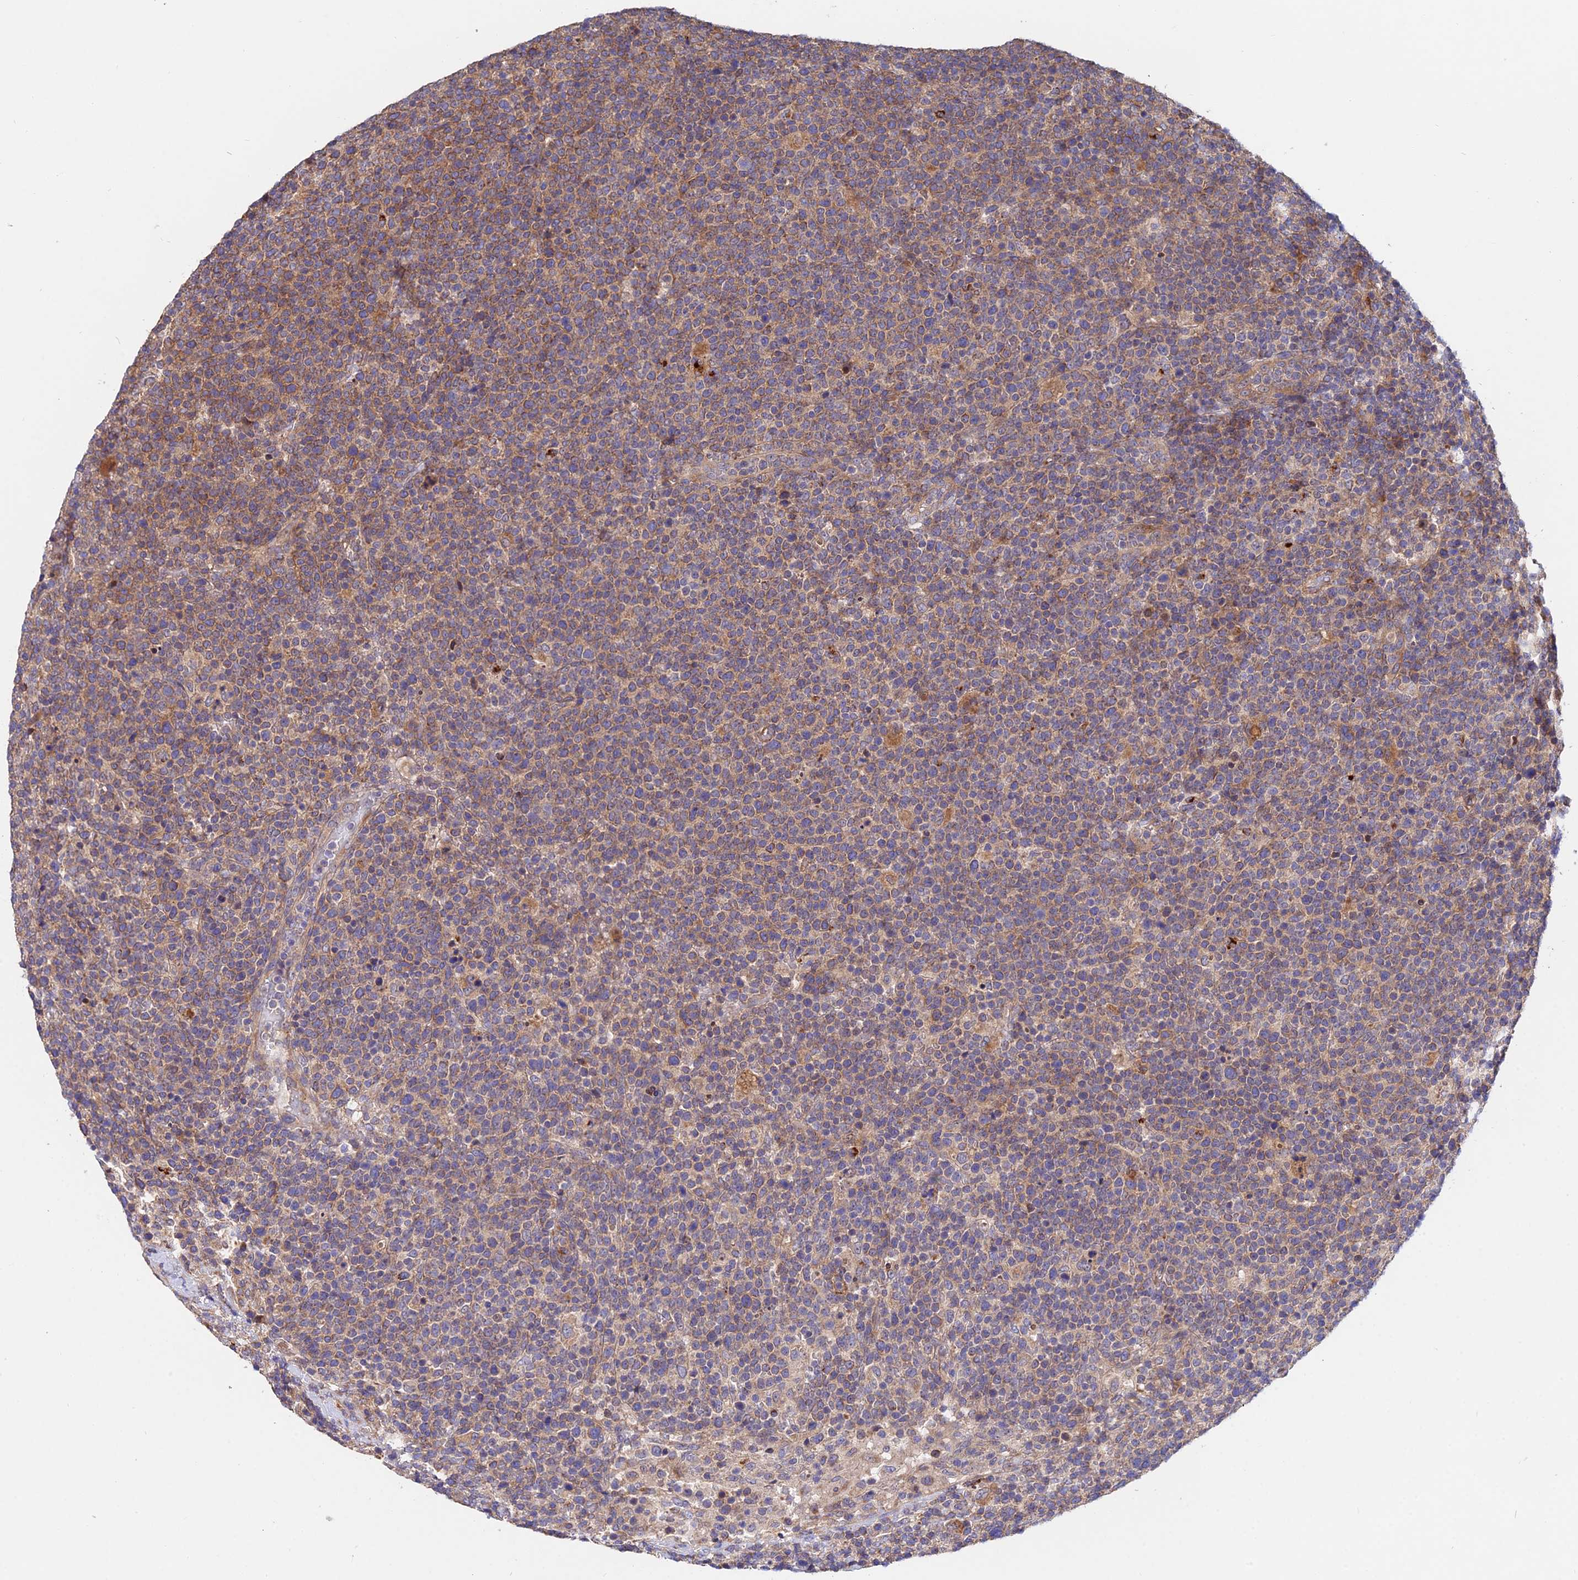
{"staining": {"intensity": "weak", "quantity": "25%-75%", "location": "cytoplasmic/membranous"}, "tissue": "lymphoma", "cell_type": "Tumor cells", "image_type": "cancer", "snomed": [{"axis": "morphology", "description": "Malignant lymphoma, non-Hodgkin's type, High grade"}, {"axis": "topography", "description": "Lymph node"}], "caption": "Protein staining displays weak cytoplasmic/membranous expression in approximately 25%-75% of tumor cells in lymphoma.", "gene": "CDC37L1", "patient": {"sex": "male", "age": 61}}